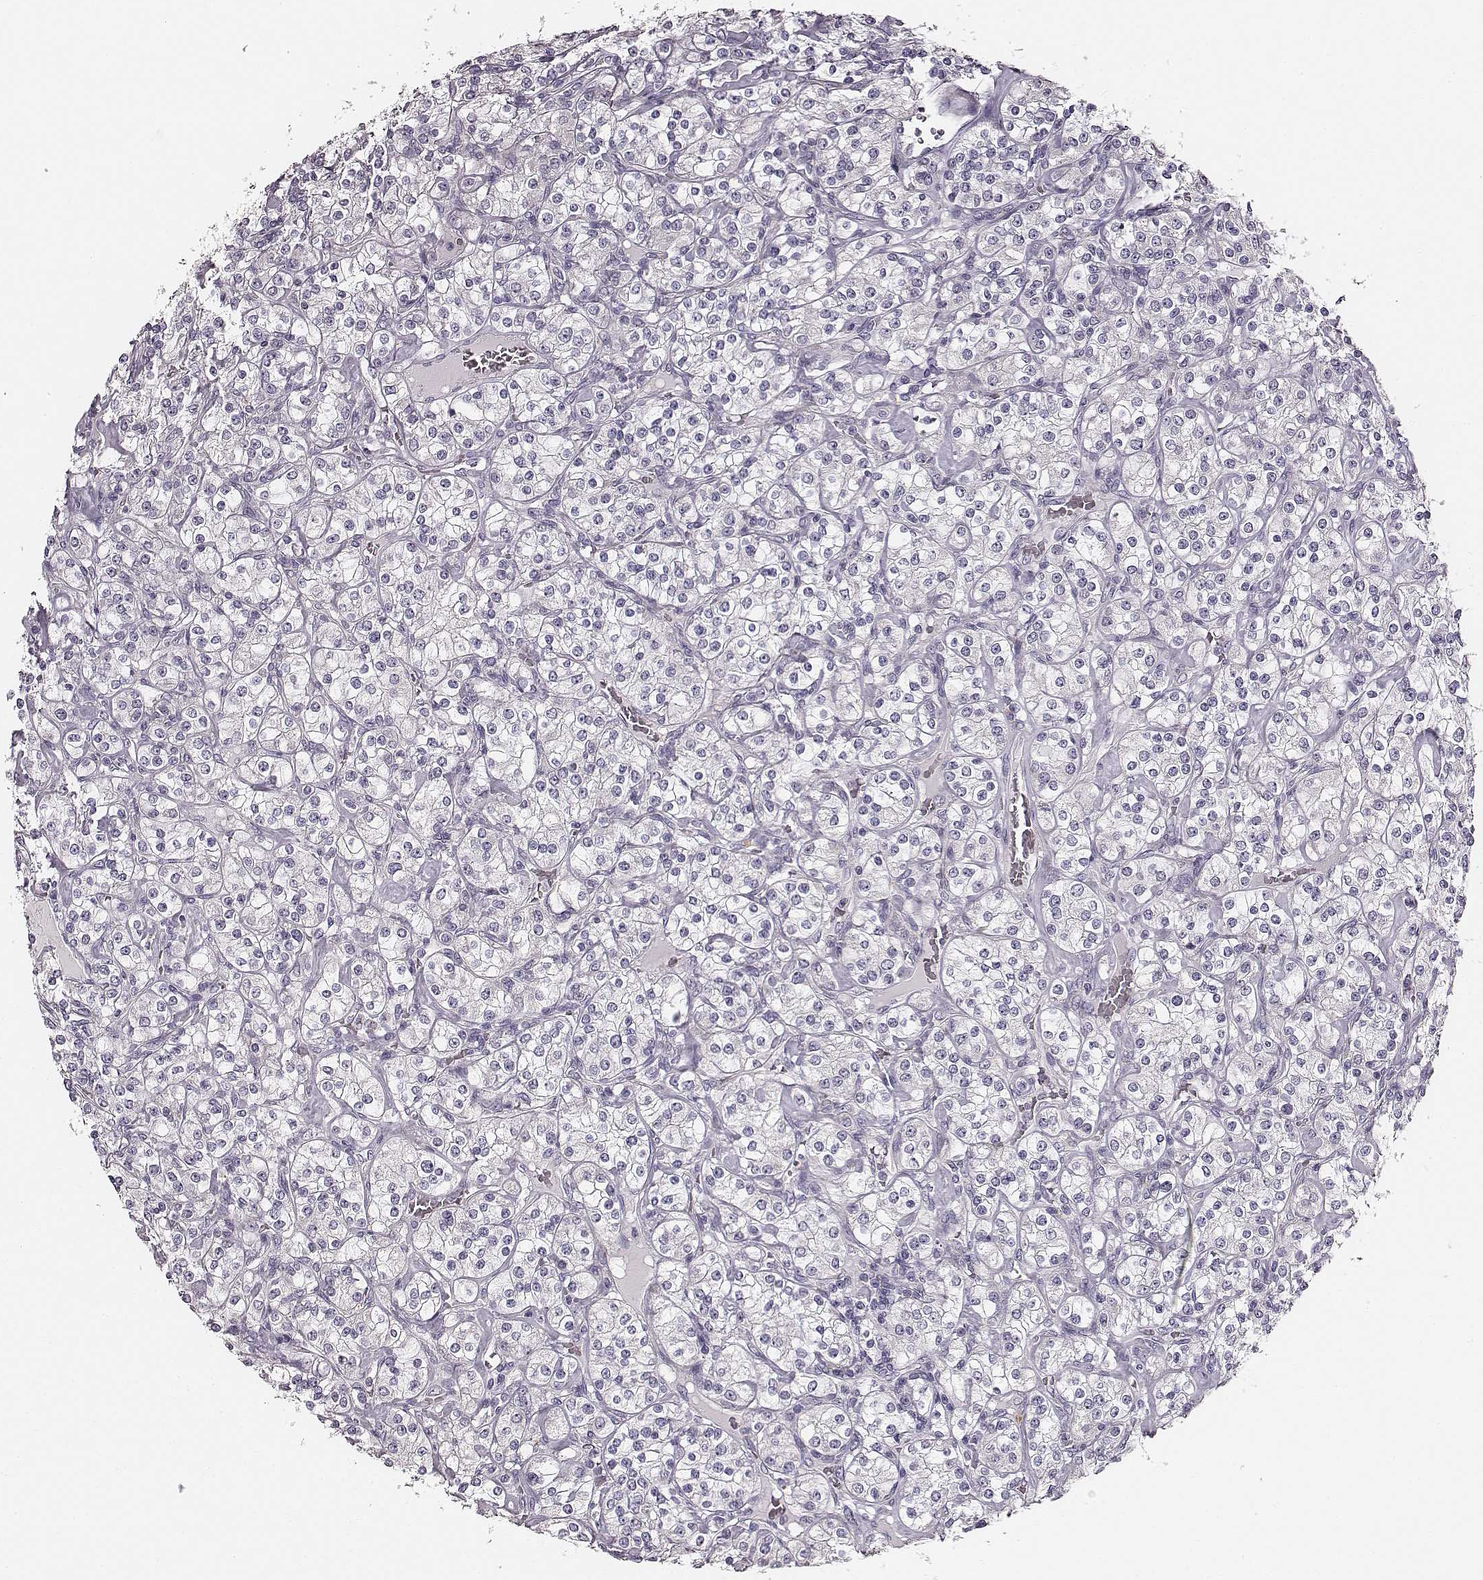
{"staining": {"intensity": "negative", "quantity": "none", "location": "none"}, "tissue": "renal cancer", "cell_type": "Tumor cells", "image_type": "cancer", "snomed": [{"axis": "morphology", "description": "Adenocarcinoma, NOS"}, {"axis": "topography", "description": "Kidney"}], "caption": "A high-resolution photomicrograph shows IHC staining of renal cancer (adenocarcinoma), which demonstrates no significant staining in tumor cells.", "gene": "UBL4B", "patient": {"sex": "male", "age": 77}}